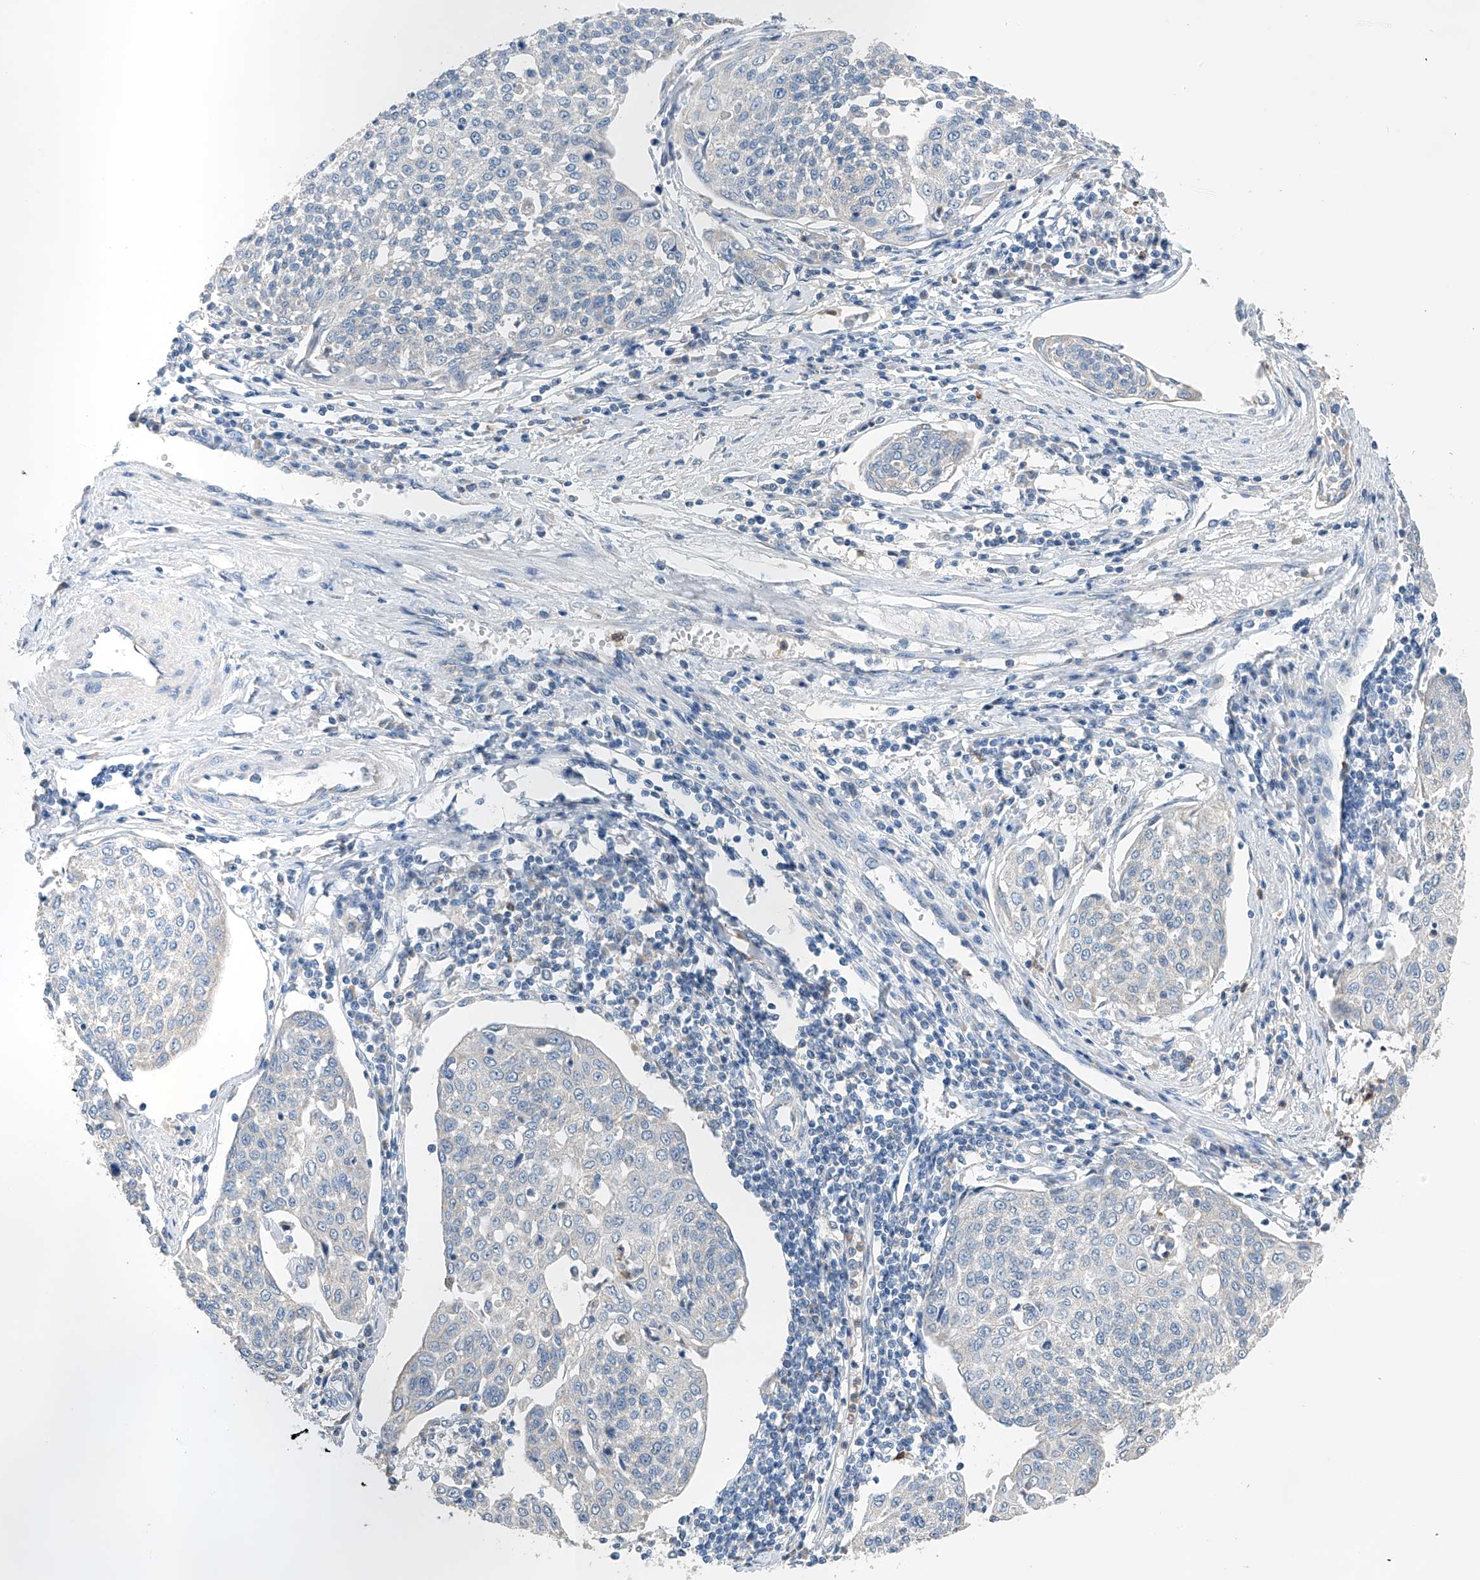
{"staining": {"intensity": "negative", "quantity": "none", "location": "none"}, "tissue": "cervical cancer", "cell_type": "Tumor cells", "image_type": "cancer", "snomed": [{"axis": "morphology", "description": "Squamous cell carcinoma, NOS"}, {"axis": "topography", "description": "Cervix"}], "caption": "This is an immunohistochemistry (IHC) histopathology image of cervical squamous cell carcinoma. There is no expression in tumor cells.", "gene": "GPC4", "patient": {"sex": "female", "age": 34}}